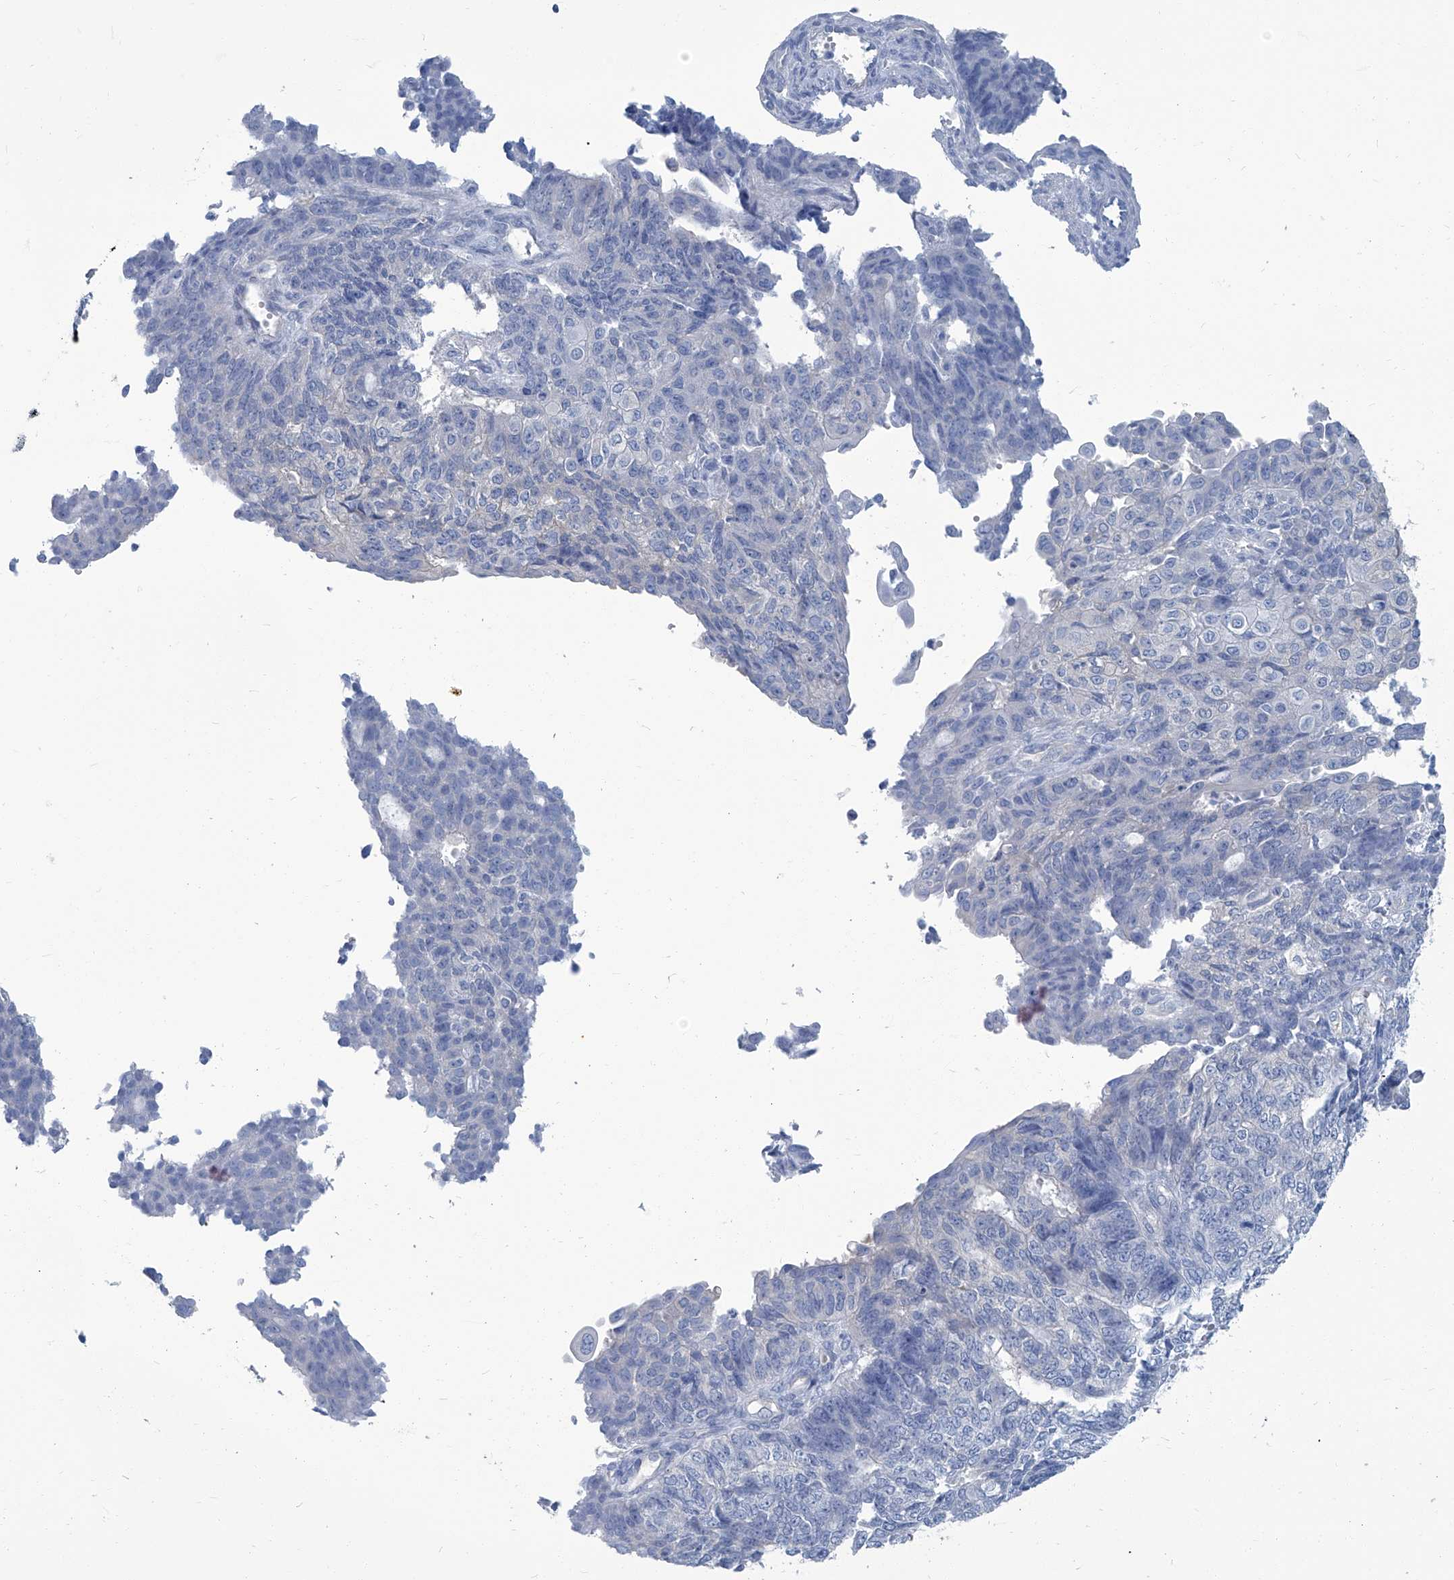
{"staining": {"intensity": "negative", "quantity": "none", "location": "none"}, "tissue": "endometrial cancer", "cell_type": "Tumor cells", "image_type": "cancer", "snomed": [{"axis": "morphology", "description": "Adenocarcinoma, NOS"}, {"axis": "topography", "description": "Endometrium"}], "caption": "High power microscopy image of an immunohistochemistry (IHC) image of endometrial adenocarcinoma, revealing no significant staining in tumor cells.", "gene": "PFKL", "patient": {"sex": "female", "age": 32}}